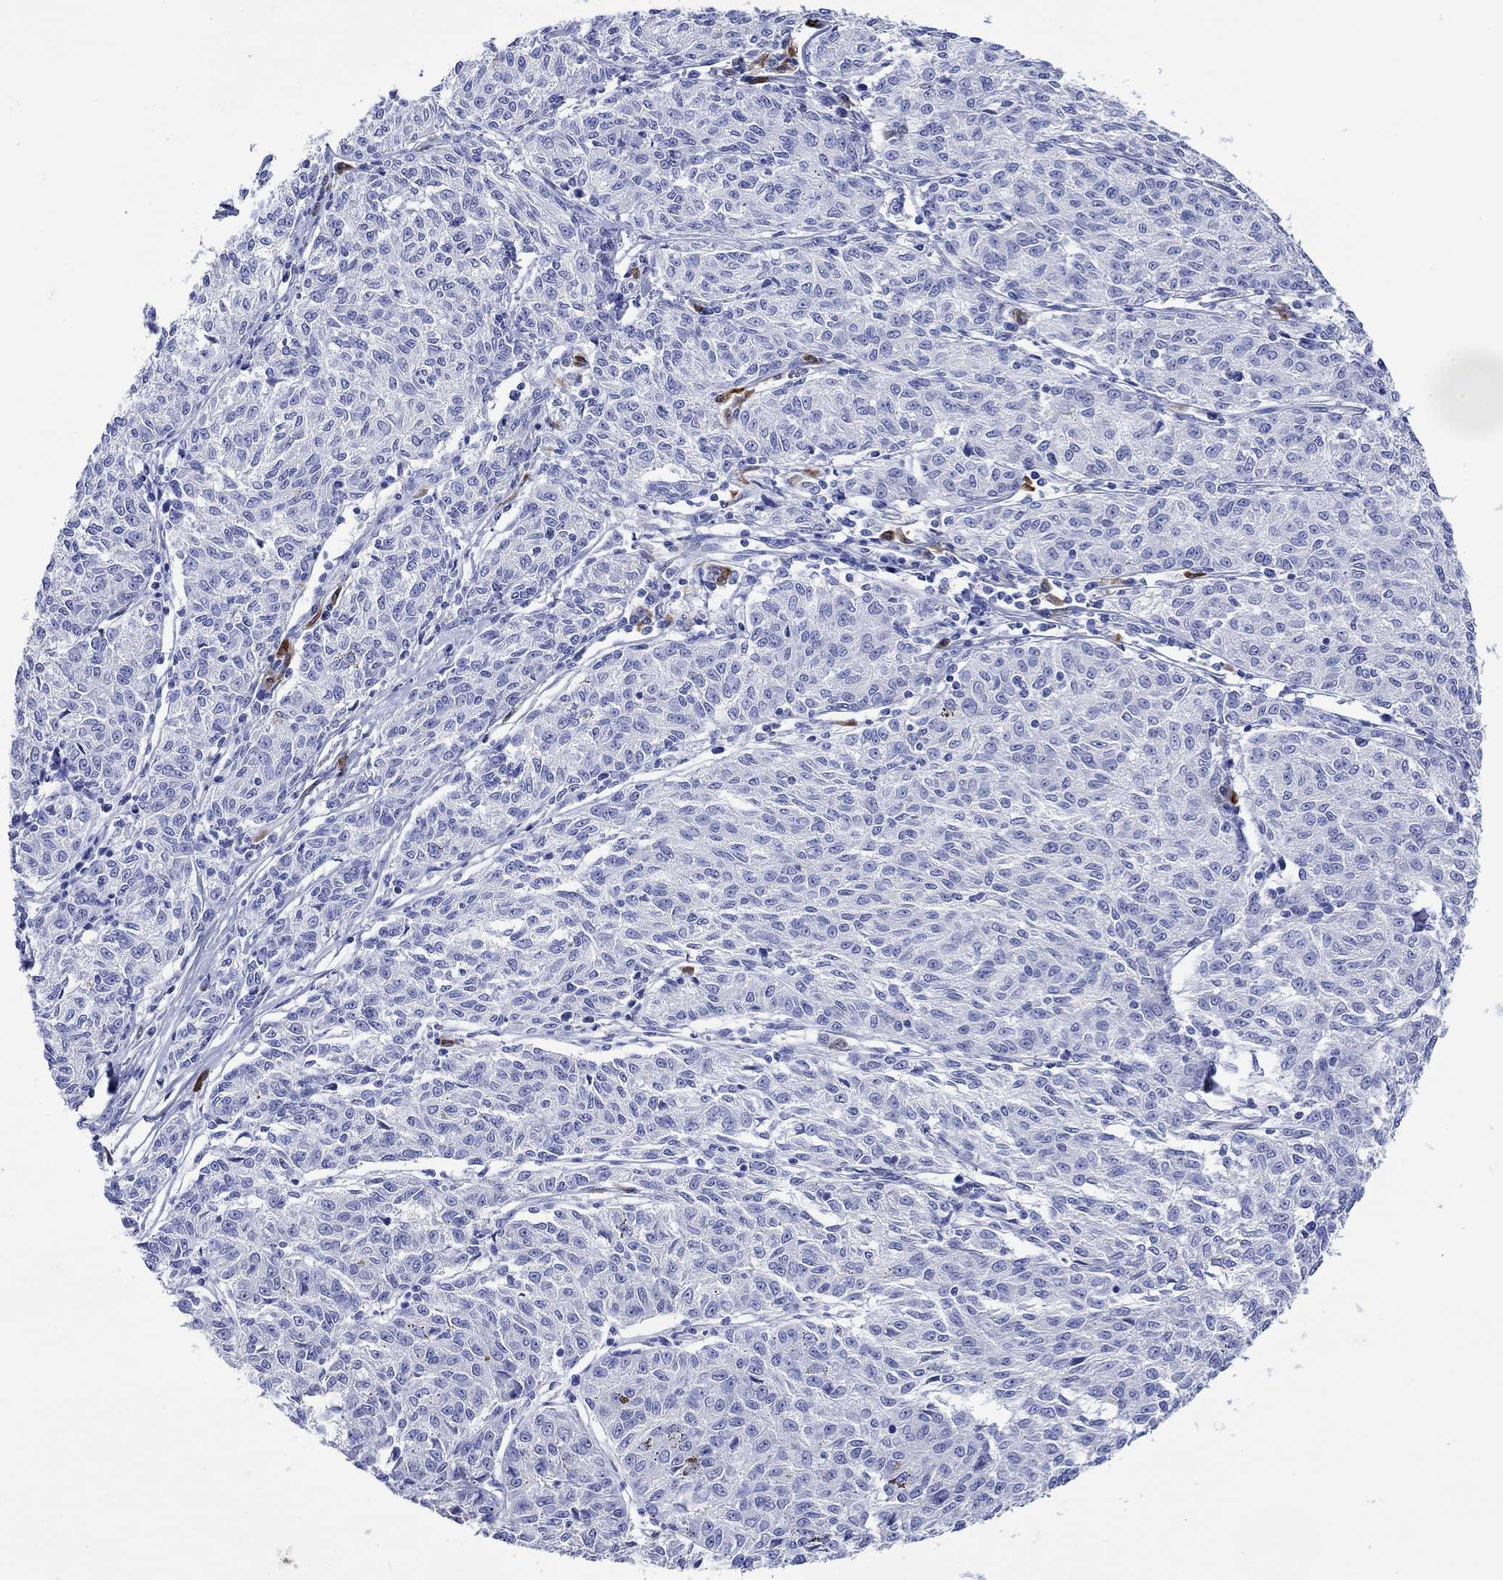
{"staining": {"intensity": "negative", "quantity": "none", "location": "none"}, "tissue": "melanoma", "cell_type": "Tumor cells", "image_type": "cancer", "snomed": [{"axis": "morphology", "description": "Malignant melanoma, NOS"}, {"axis": "topography", "description": "Skin"}], "caption": "Immunohistochemical staining of melanoma displays no significant positivity in tumor cells.", "gene": "ANKMY1", "patient": {"sex": "female", "age": 72}}